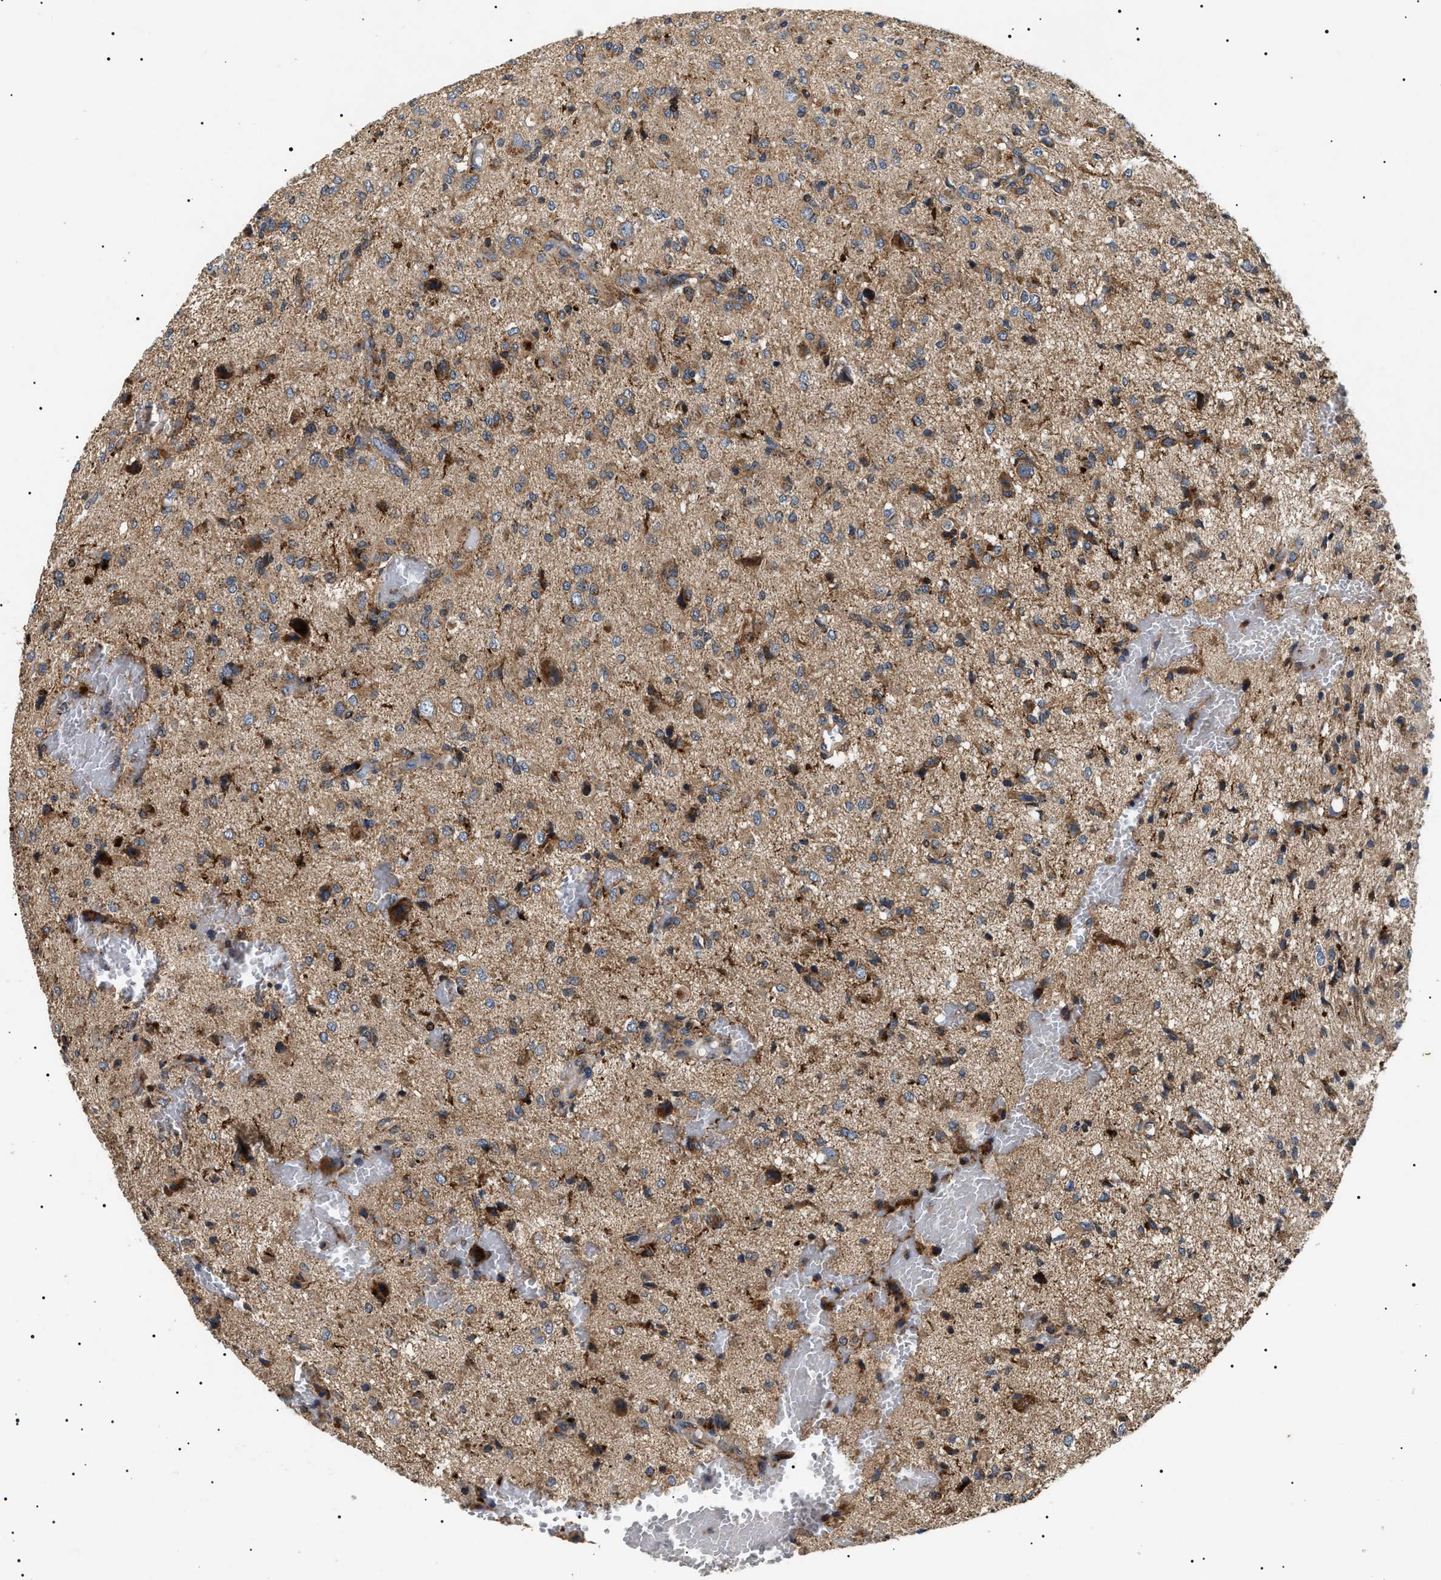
{"staining": {"intensity": "moderate", "quantity": ">75%", "location": "cytoplasmic/membranous"}, "tissue": "glioma", "cell_type": "Tumor cells", "image_type": "cancer", "snomed": [{"axis": "morphology", "description": "Glioma, malignant, High grade"}, {"axis": "topography", "description": "Brain"}], "caption": "Brown immunohistochemical staining in glioma shows moderate cytoplasmic/membranous positivity in about >75% of tumor cells.", "gene": "OXSM", "patient": {"sex": "female", "age": 59}}